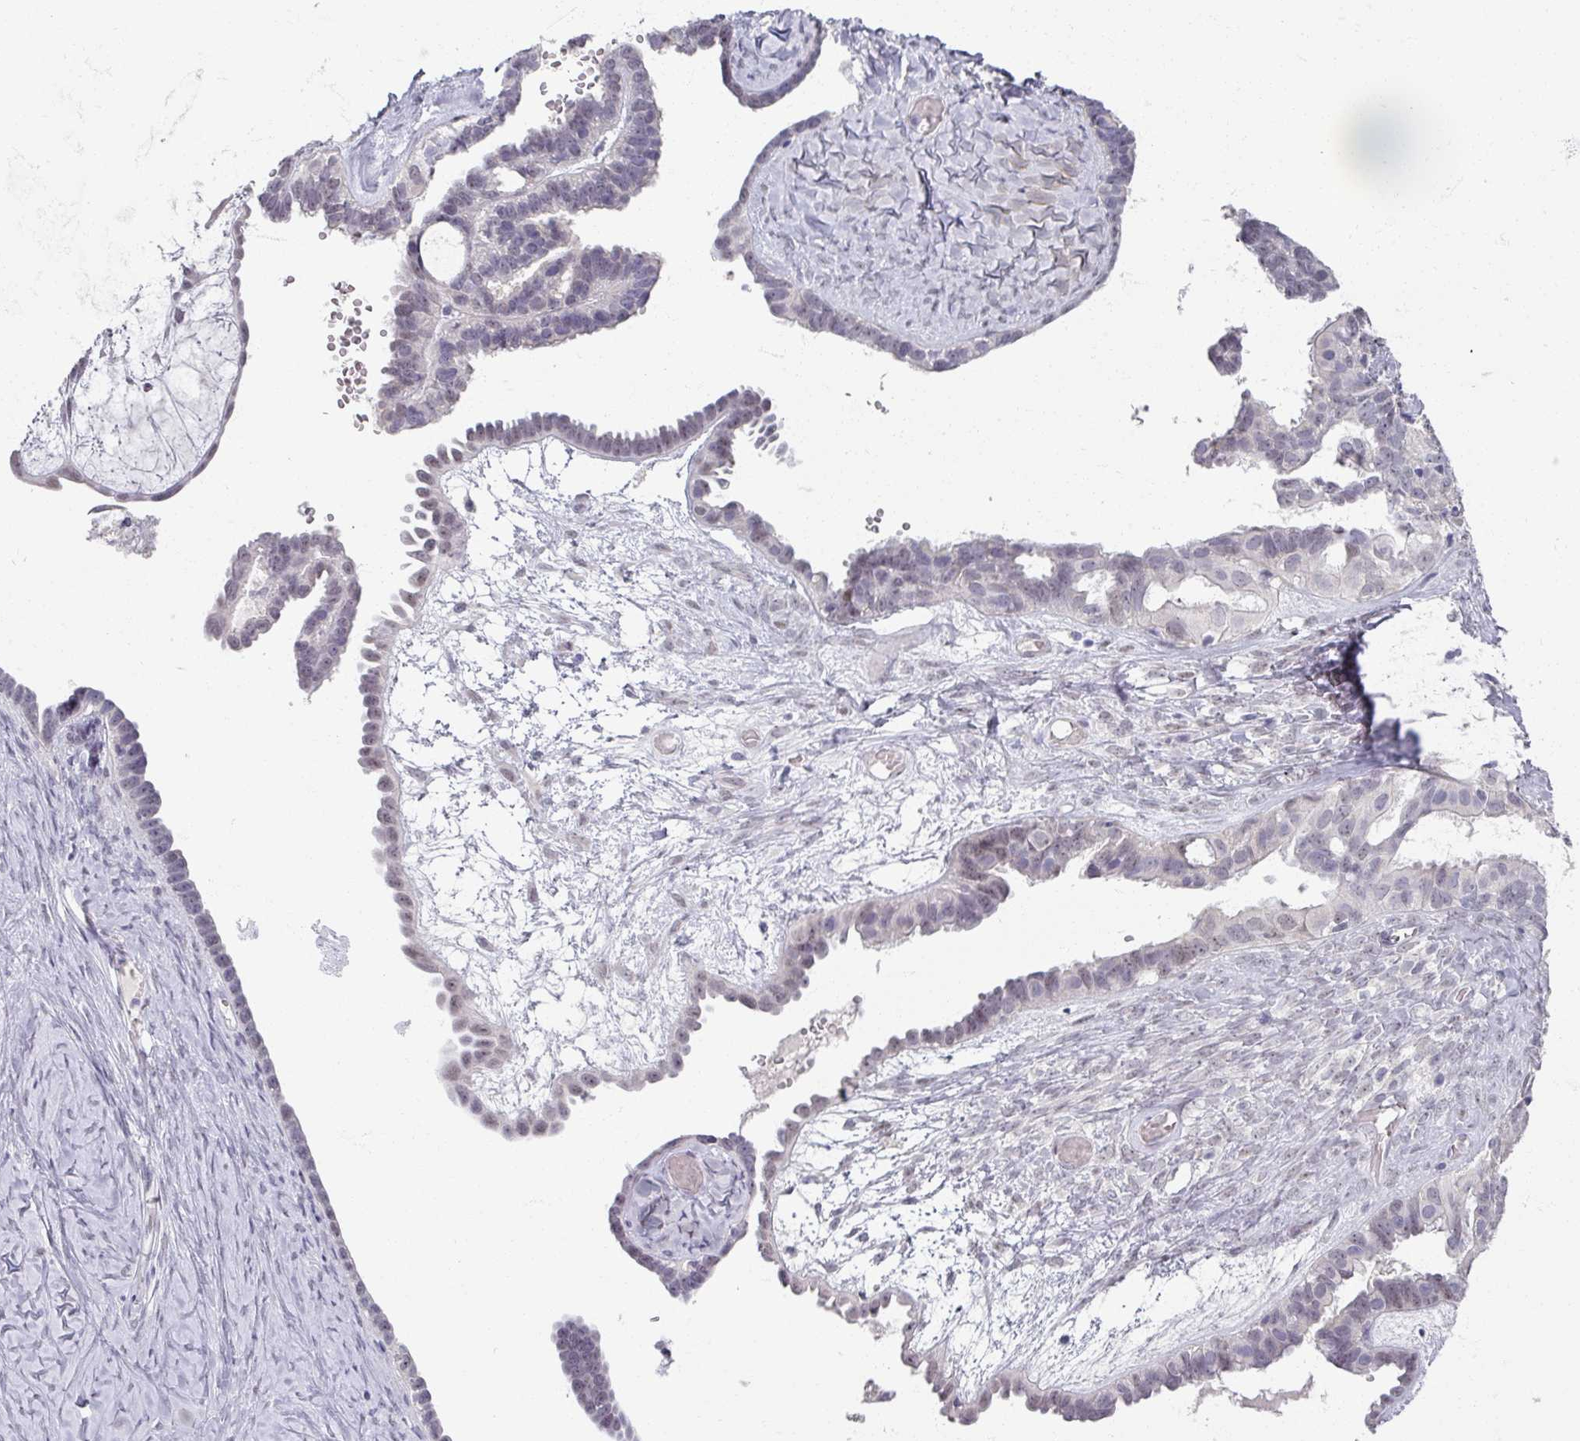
{"staining": {"intensity": "negative", "quantity": "none", "location": "none"}, "tissue": "ovarian cancer", "cell_type": "Tumor cells", "image_type": "cancer", "snomed": [{"axis": "morphology", "description": "Cystadenocarcinoma, serous, NOS"}, {"axis": "topography", "description": "Ovary"}], "caption": "This histopathology image is of ovarian serous cystadenocarcinoma stained with IHC to label a protein in brown with the nuclei are counter-stained blue. There is no positivity in tumor cells.", "gene": "SOX11", "patient": {"sex": "female", "age": 69}}